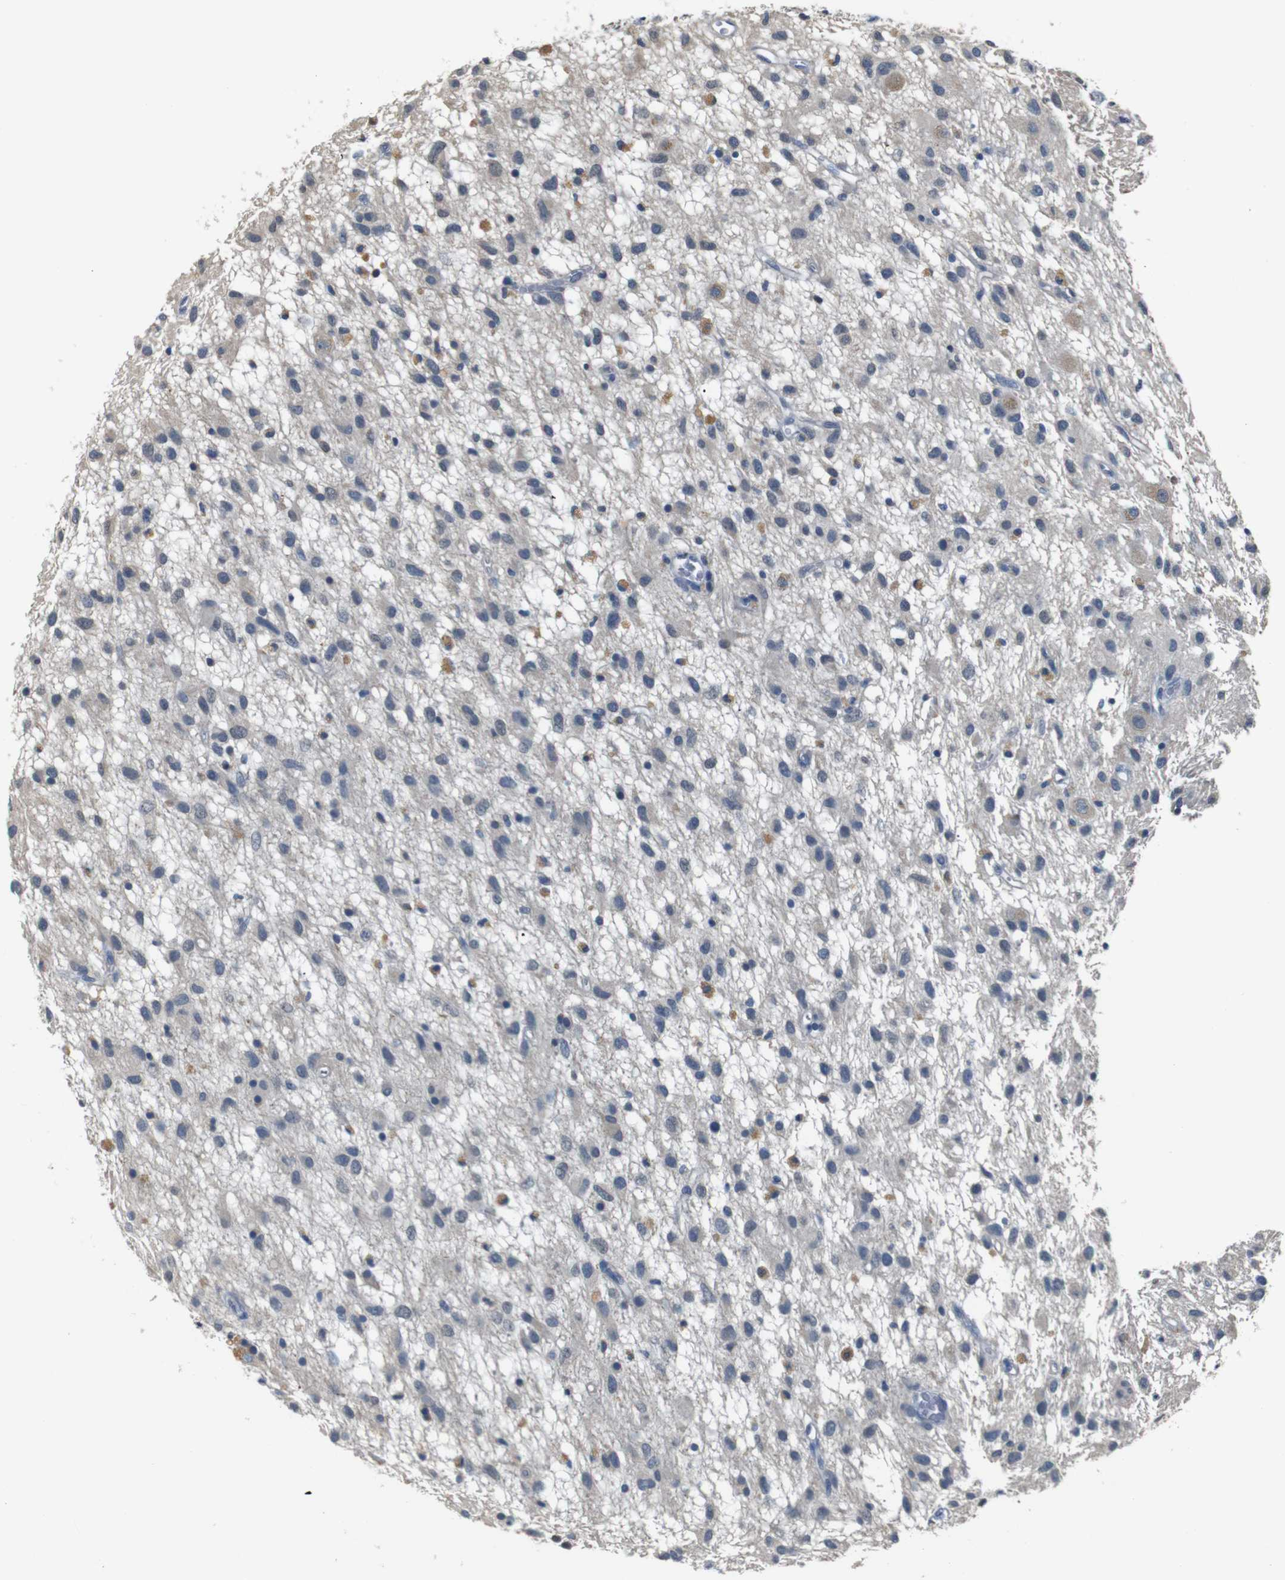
{"staining": {"intensity": "negative", "quantity": "none", "location": "none"}, "tissue": "glioma", "cell_type": "Tumor cells", "image_type": "cancer", "snomed": [{"axis": "morphology", "description": "Glioma, malignant, Low grade"}, {"axis": "topography", "description": "Brain"}], "caption": "DAB (3,3'-diaminobenzidine) immunohistochemical staining of human malignant low-grade glioma displays no significant staining in tumor cells.", "gene": "SFN", "patient": {"sex": "male", "age": 77}}